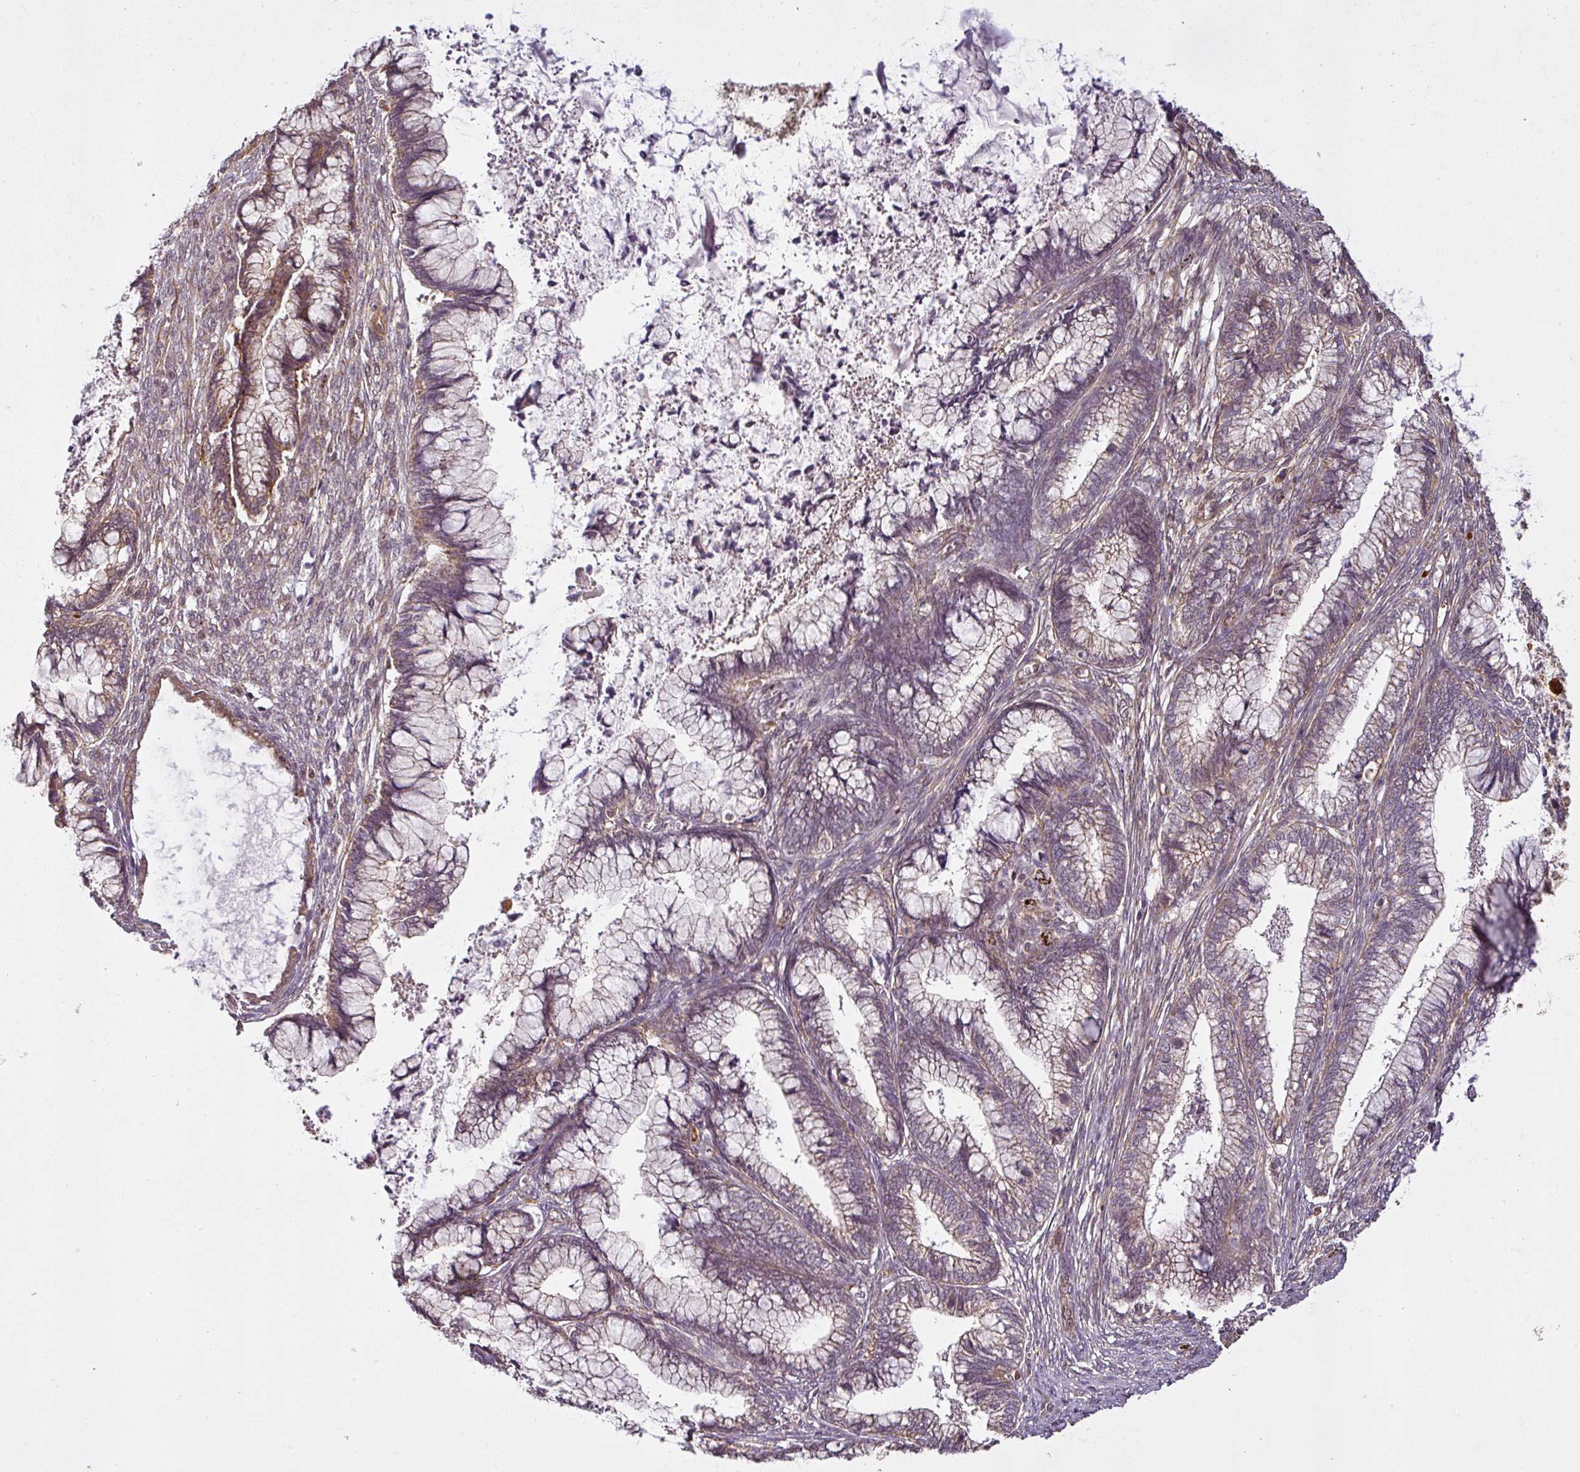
{"staining": {"intensity": "weak", "quantity": "<25%", "location": "cytoplasmic/membranous"}, "tissue": "cervical cancer", "cell_type": "Tumor cells", "image_type": "cancer", "snomed": [{"axis": "morphology", "description": "Adenocarcinoma, NOS"}, {"axis": "topography", "description": "Cervix"}], "caption": "DAB immunohistochemical staining of human adenocarcinoma (cervical) displays no significant expression in tumor cells. (DAB immunohistochemistry, high magnification).", "gene": "DIMT1", "patient": {"sex": "female", "age": 44}}